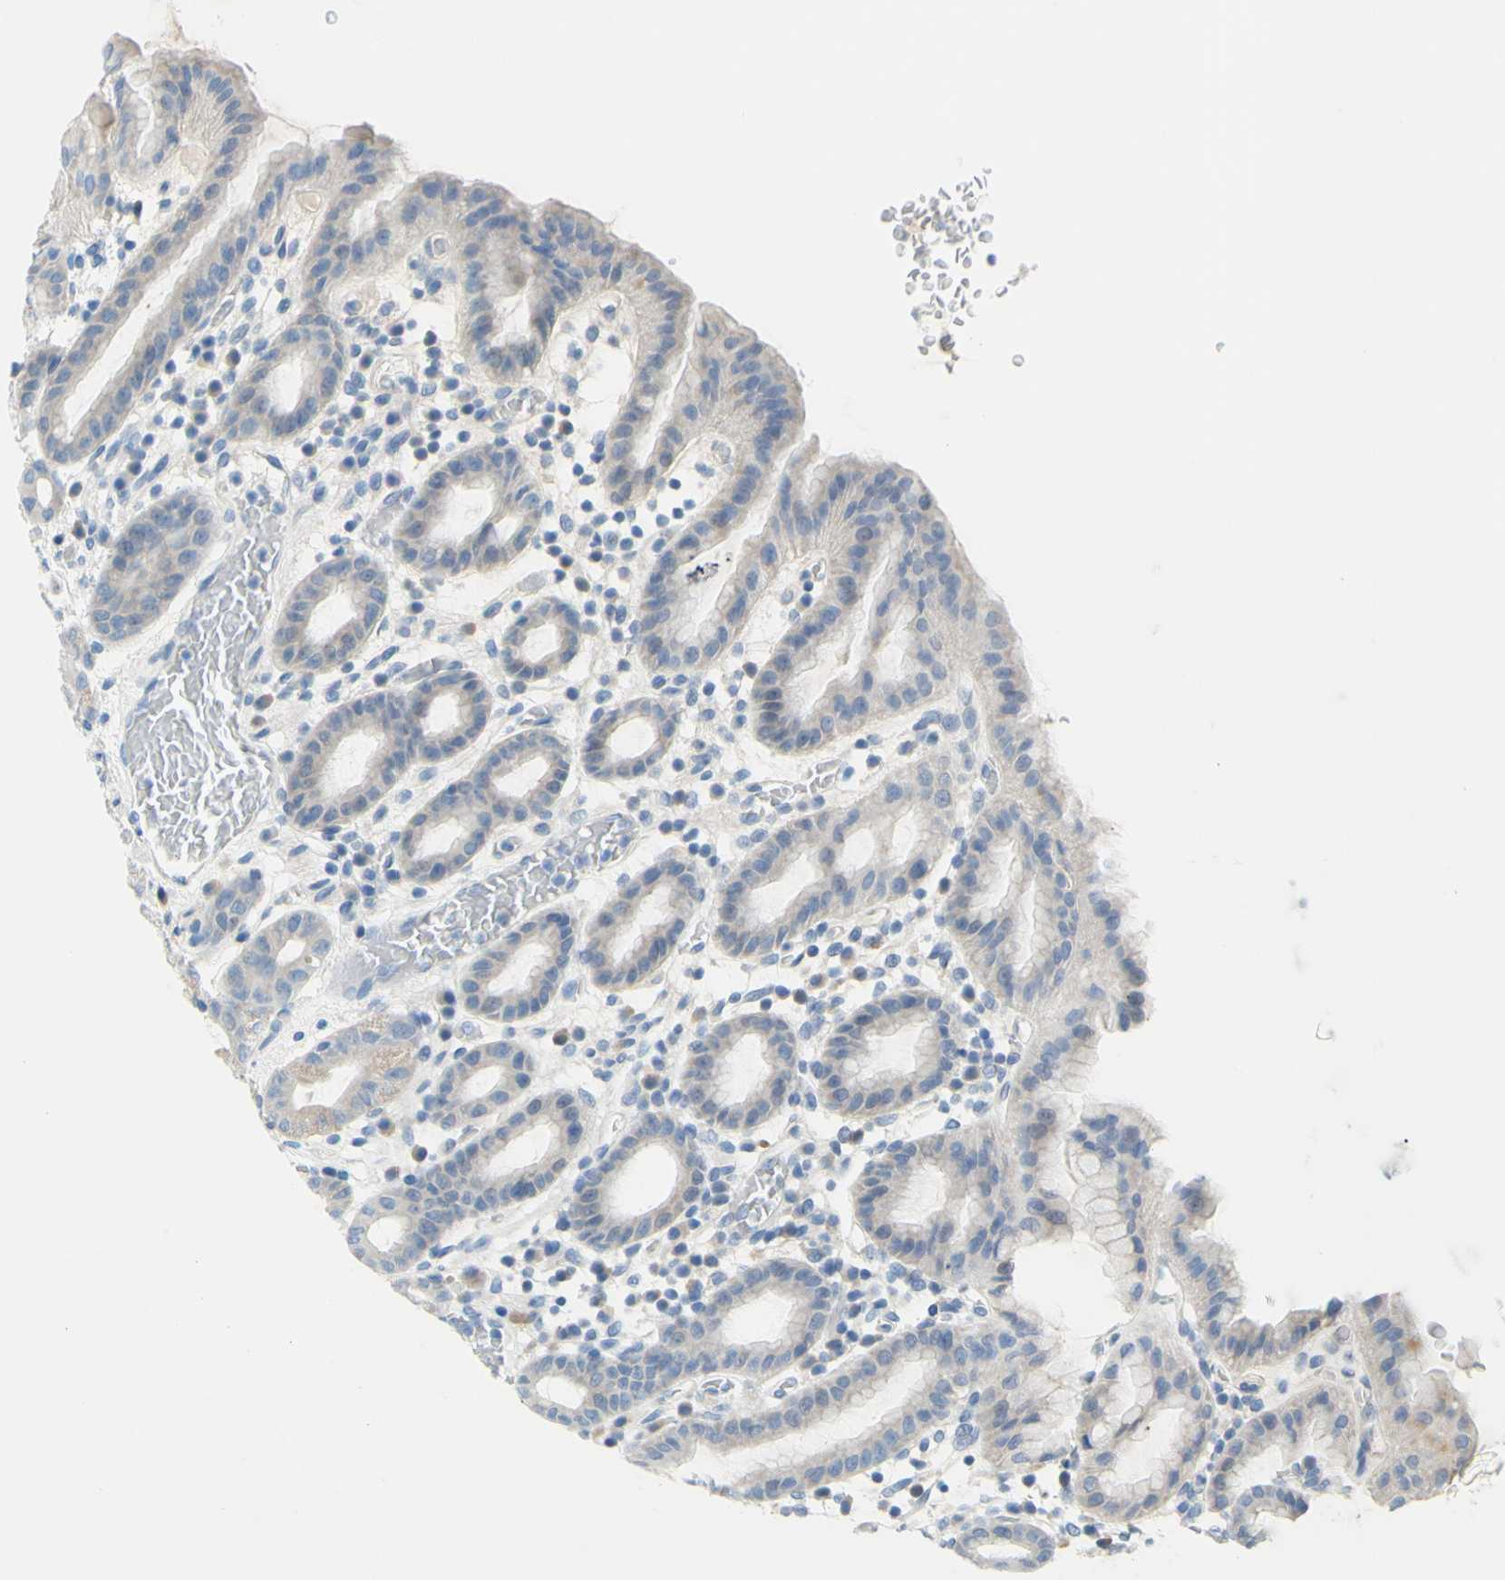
{"staining": {"intensity": "weak", "quantity": "<25%", "location": "cytoplasmic/membranous"}, "tissue": "stomach", "cell_type": "Glandular cells", "image_type": "normal", "snomed": [{"axis": "morphology", "description": "Normal tissue, NOS"}, {"axis": "topography", "description": "Stomach, upper"}], "caption": "IHC histopathology image of unremarkable stomach stained for a protein (brown), which reveals no expression in glandular cells.", "gene": "SLC1A2", "patient": {"sex": "male", "age": 68}}